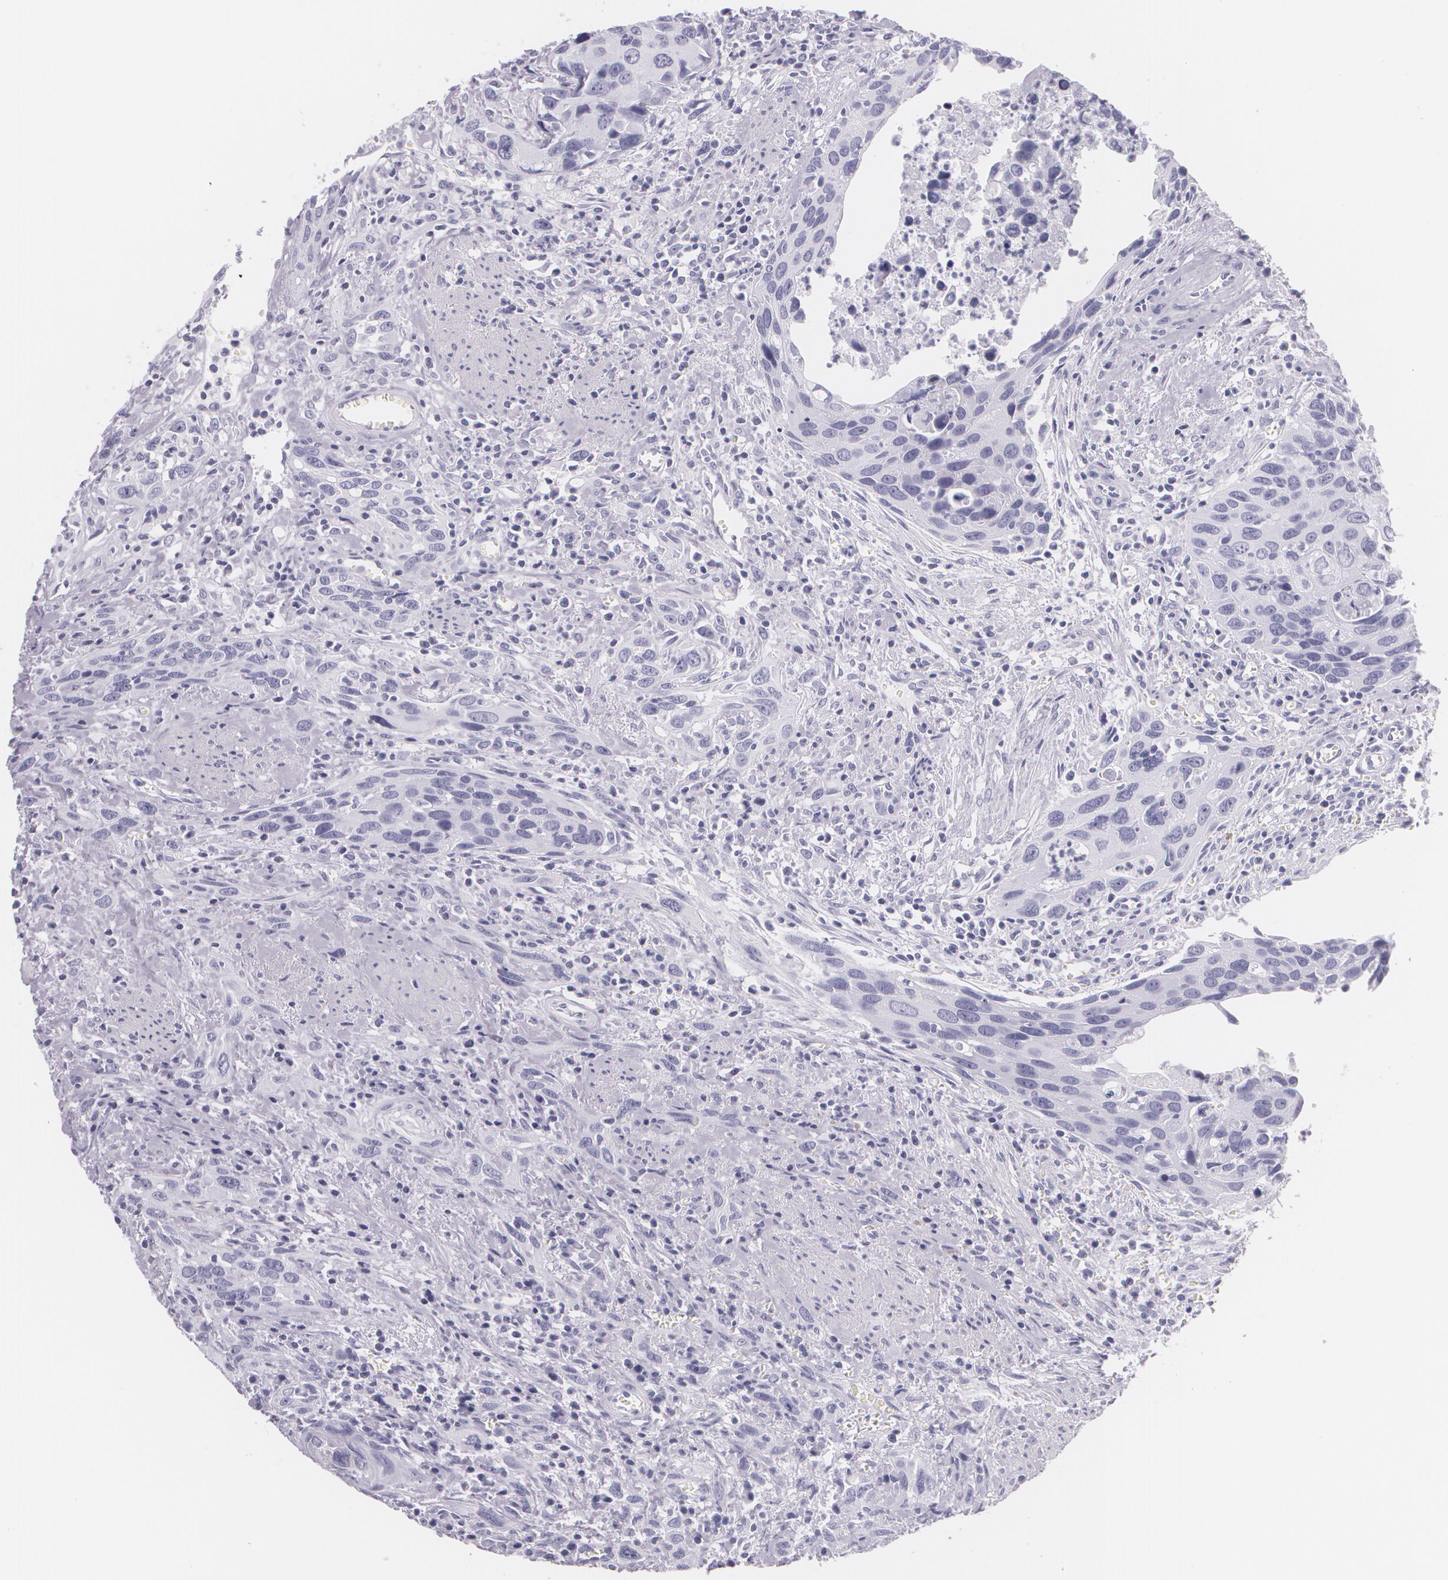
{"staining": {"intensity": "negative", "quantity": "none", "location": "none"}, "tissue": "urothelial cancer", "cell_type": "Tumor cells", "image_type": "cancer", "snomed": [{"axis": "morphology", "description": "Urothelial carcinoma, High grade"}, {"axis": "topography", "description": "Urinary bladder"}], "caption": "High magnification brightfield microscopy of high-grade urothelial carcinoma stained with DAB (3,3'-diaminobenzidine) (brown) and counterstained with hematoxylin (blue): tumor cells show no significant positivity. (Brightfield microscopy of DAB immunohistochemistry at high magnification).", "gene": "DLG4", "patient": {"sex": "male", "age": 71}}